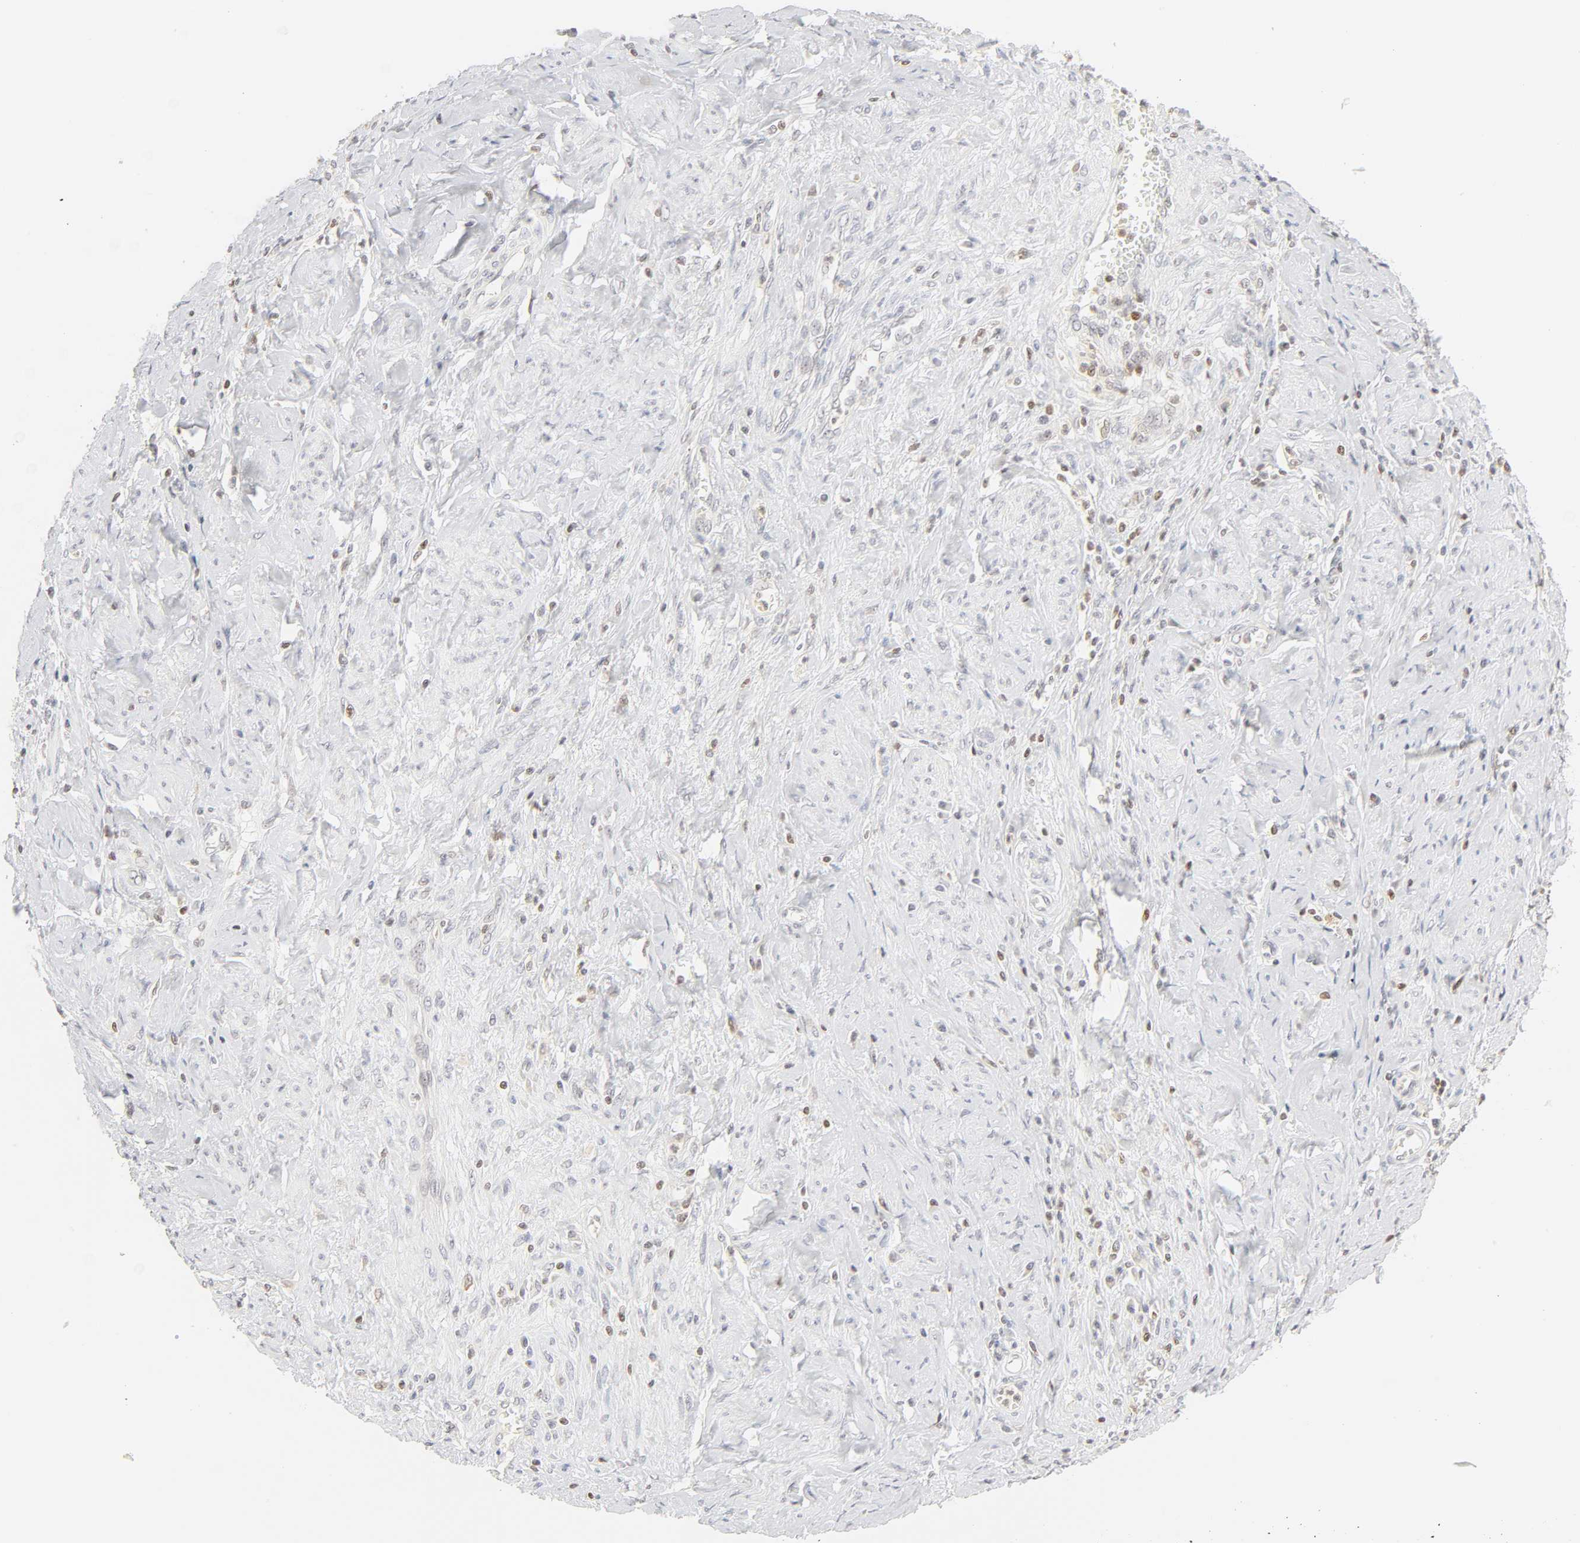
{"staining": {"intensity": "weak", "quantity": "<25%", "location": "nuclear"}, "tissue": "cervical cancer", "cell_type": "Tumor cells", "image_type": "cancer", "snomed": [{"axis": "morphology", "description": "Squamous cell carcinoma, NOS"}, {"axis": "topography", "description": "Cervix"}], "caption": "Histopathology image shows no significant protein expression in tumor cells of cervical cancer.", "gene": "KIF2A", "patient": {"sex": "female", "age": 53}}